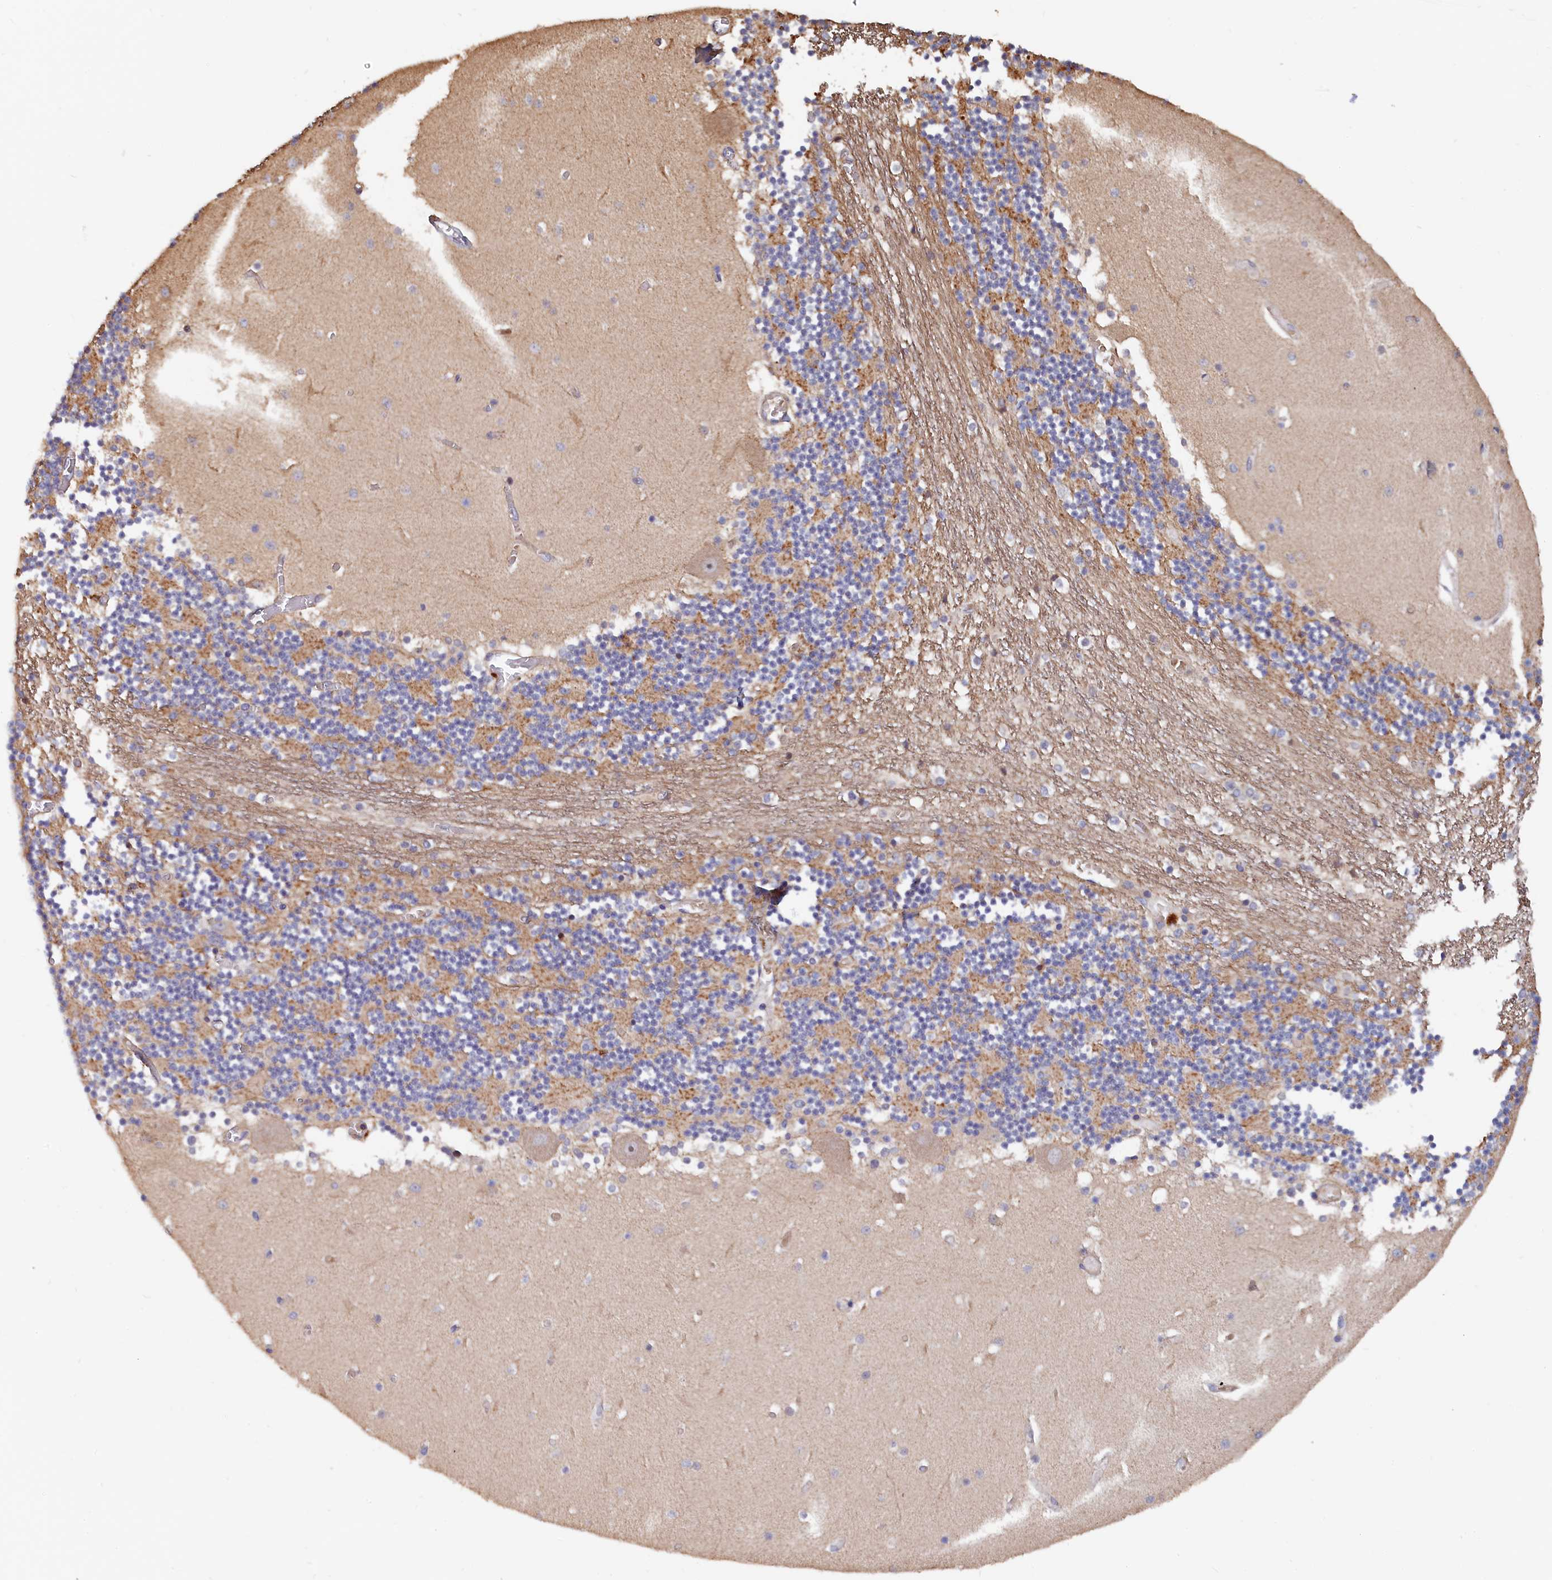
{"staining": {"intensity": "moderate", "quantity": "<25%", "location": "cytoplasmic/membranous"}, "tissue": "cerebellum", "cell_type": "Cells in granular layer", "image_type": "normal", "snomed": [{"axis": "morphology", "description": "Normal tissue, NOS"}, {"axis": "topography", "description": "Cerebellum"}], "caption": "IHC histopathology image of normal human cerebellum stained for a protein (brown), which exhibits low levels of moderate cytoplasmic/membranous positivity in about <25% of cells in granular layer.", "gene": "GREB1L", "patient": {"sex": "female", "age": 28}}